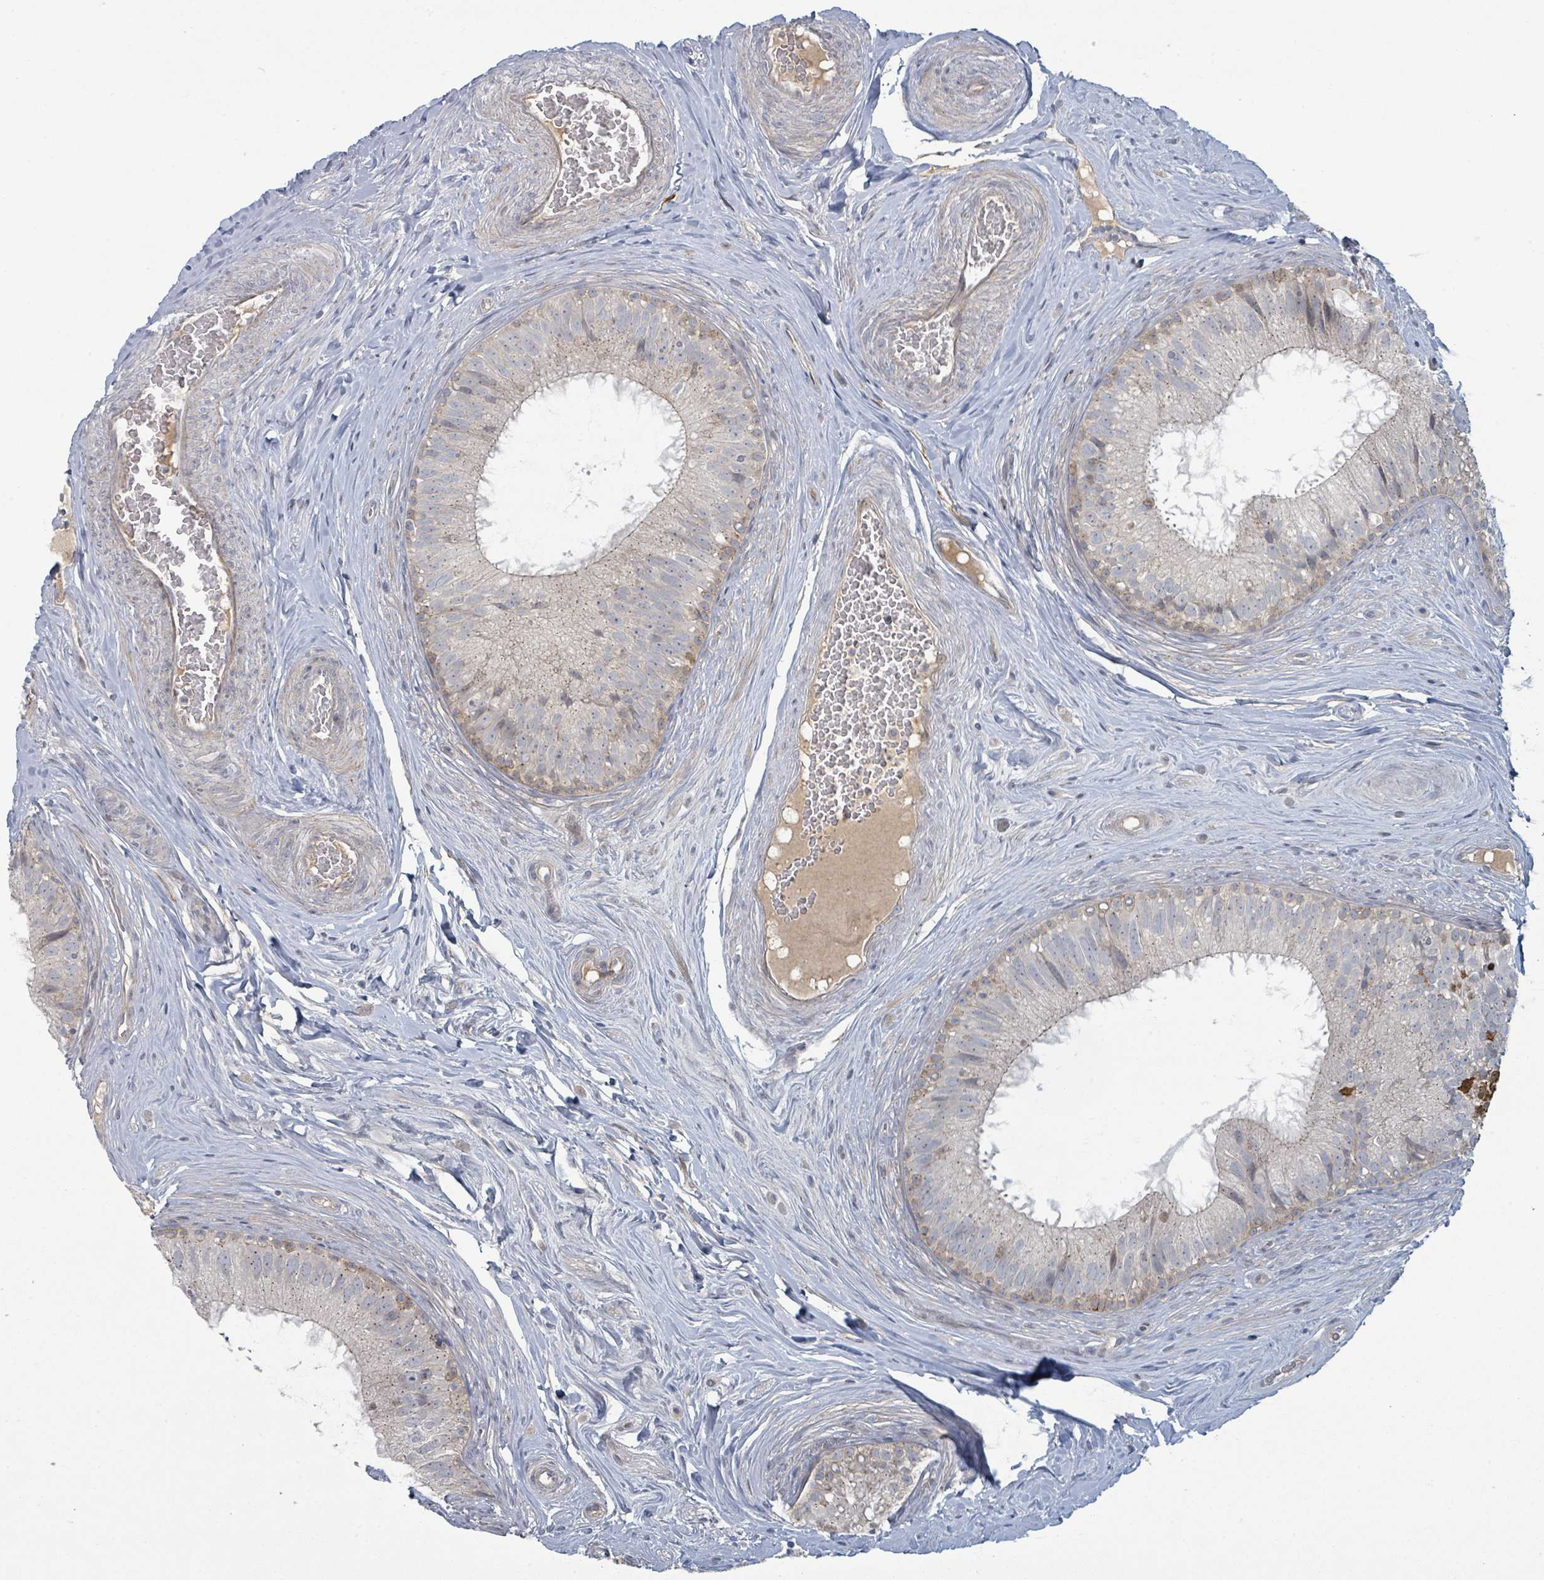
{"staining": {"intensity": "weak", "quantity": "<25%", "location": "cytoplasmic/membranous"}, "tissue": "epididymis", "cell_type": "Glandular cells", "image_type": "normal", "snomed": [{"axis": "morphology", "description": "Normal tissue, NOS"}, {"axis": "topography", "description": "Epididymis"}], "caption": "DAB (3,3'-diaminobenzidine) immunohistochemical staining of benign human epididymis displays no significant expression in glandular cells.", "gene": "COL5A3", "patient": {"sex": "male", "age": 34}}